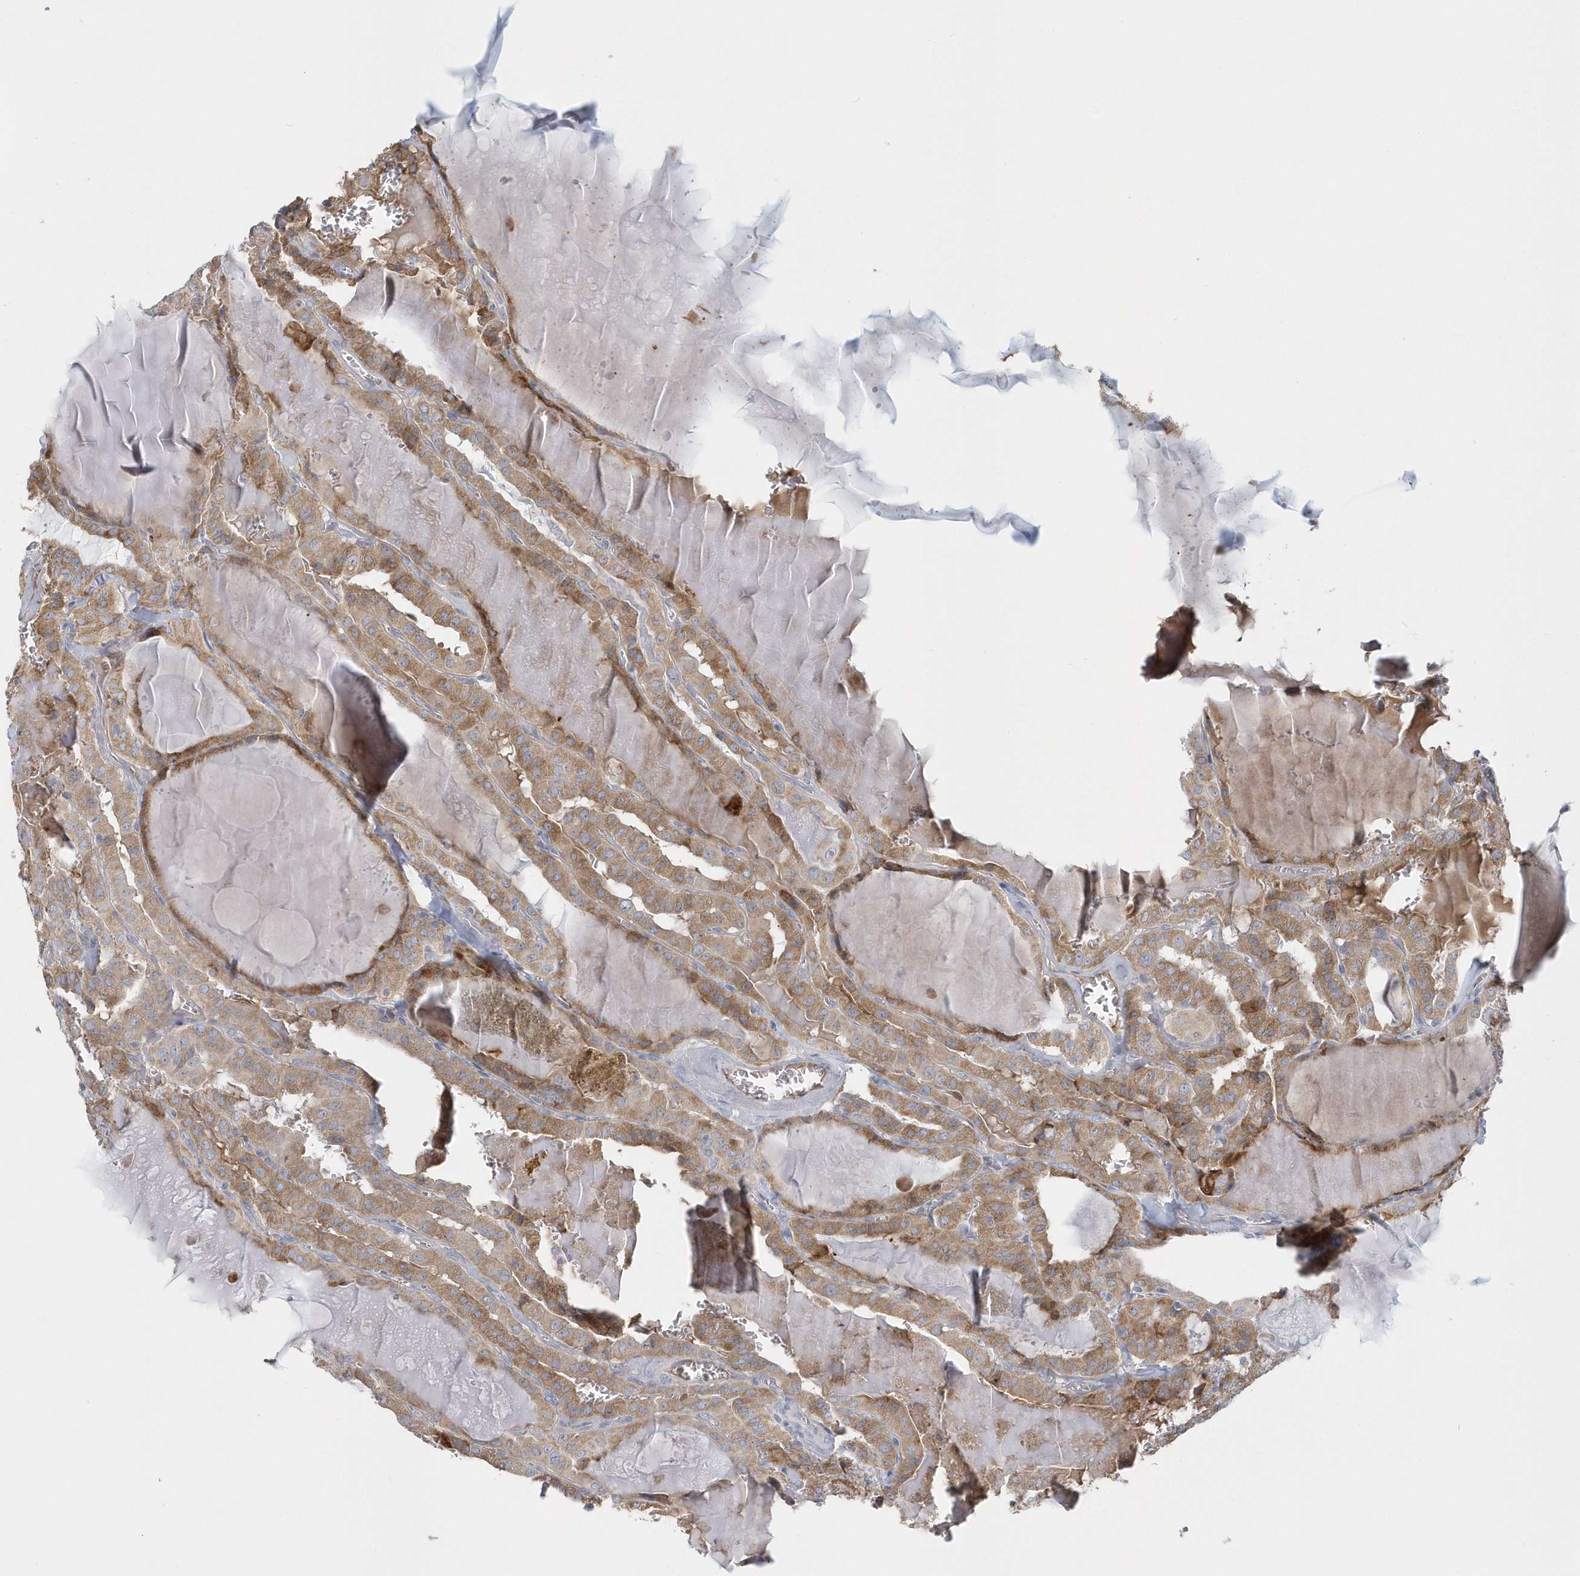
{"staining": {"intensity": "moderate", "quantity": ">75%", "location": "cytoplasmic/membranous"}, "tissue": "thyroid cancer", "cell_type": "Tumor cells", "image_type": "cancer", "snomed": [{"axis": "morphology", "description": "Papillary adenocarcinoma, NOS"}, {"axis": "topography", "description": "Thyroid gland"}], "caption": "Immunohistochemistry of thyroid cancer (papillary adenocarcinoma) displays medium levels of moderate cytoplasmic/membranous expression in approximately >75% of tumor cells. (Stains: DAB in brown, nuclei in blue, Microscopy: brightfield microscopy at high magnification).", "gene": "SPATA18", "patient": {"sex": "male", "age": 52}}